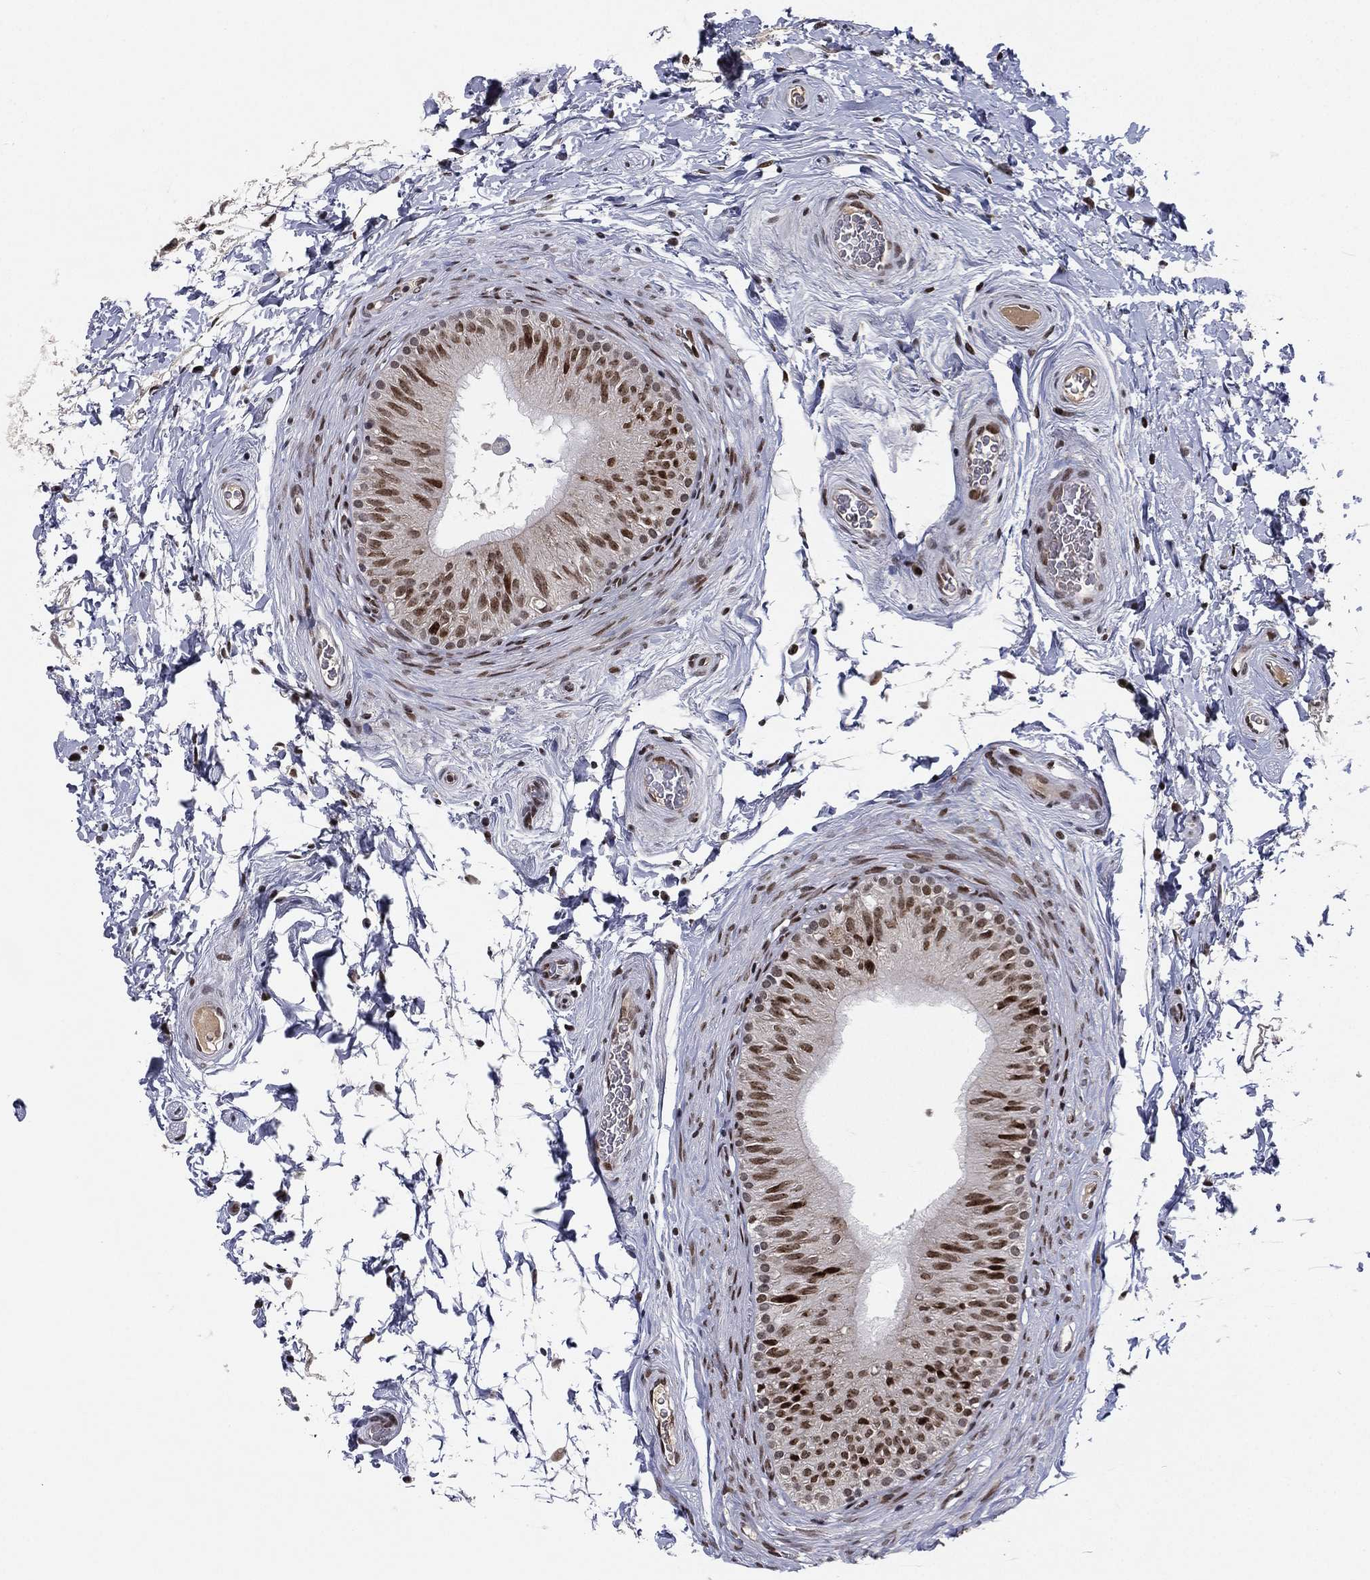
{"staining": {"intensity": "strong", "quantity": ">75%", "location": "nuclear"}, "tissue": "epididymis", "cell_type": "Glandular cells", "image_type": "normal", "snomed": [{"axis": "morphology", "description": "Normal tissue, NOS"}, {"axis": "topography", "description": "Epididymis"}], "caption": "Immunohistochemical staining of benign human epididymis displays high levels of strong nuclear expression in approximately >75% of glandular cells.", "gene": "RTF1", "patient": {"sex": "male", "age": 34}}